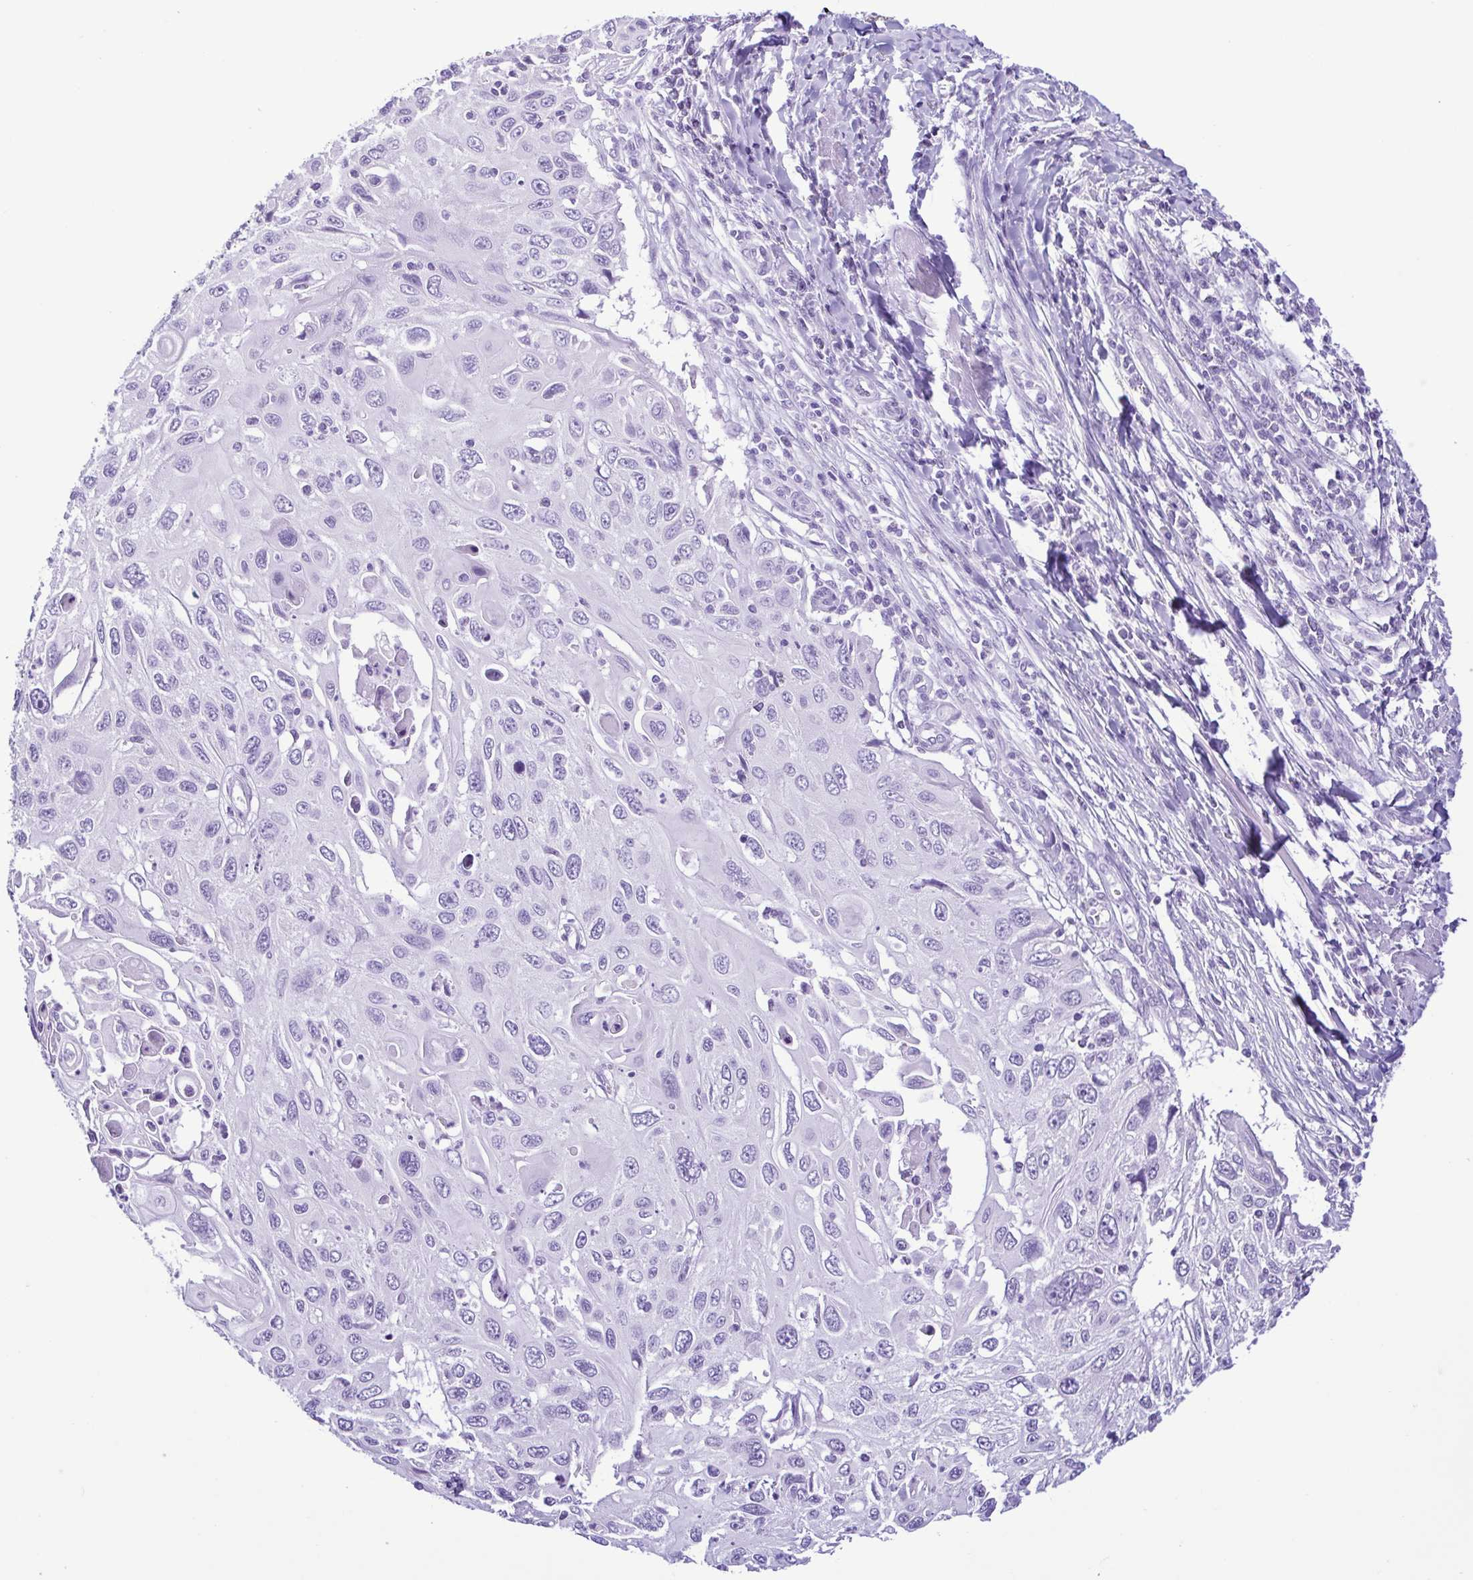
{"staining": {"intensity": "negative", "quantity": "none", "location": "none"}, "tissue": "cervical cancer", "cell_type": "Tumor cells", "image_type": "cancer", "snomed": [{"axis": "morphology", "description": "Squamous cell carcinoma, NOS"}, {"axis": "topography", "description": "Cervix"}], "caption": "Immunohistochemical staining of cervical cancer reveals no significant staining in tumor cells.", "gene": "SPATA16", "patient": {"sex": "female", "age": 70}}